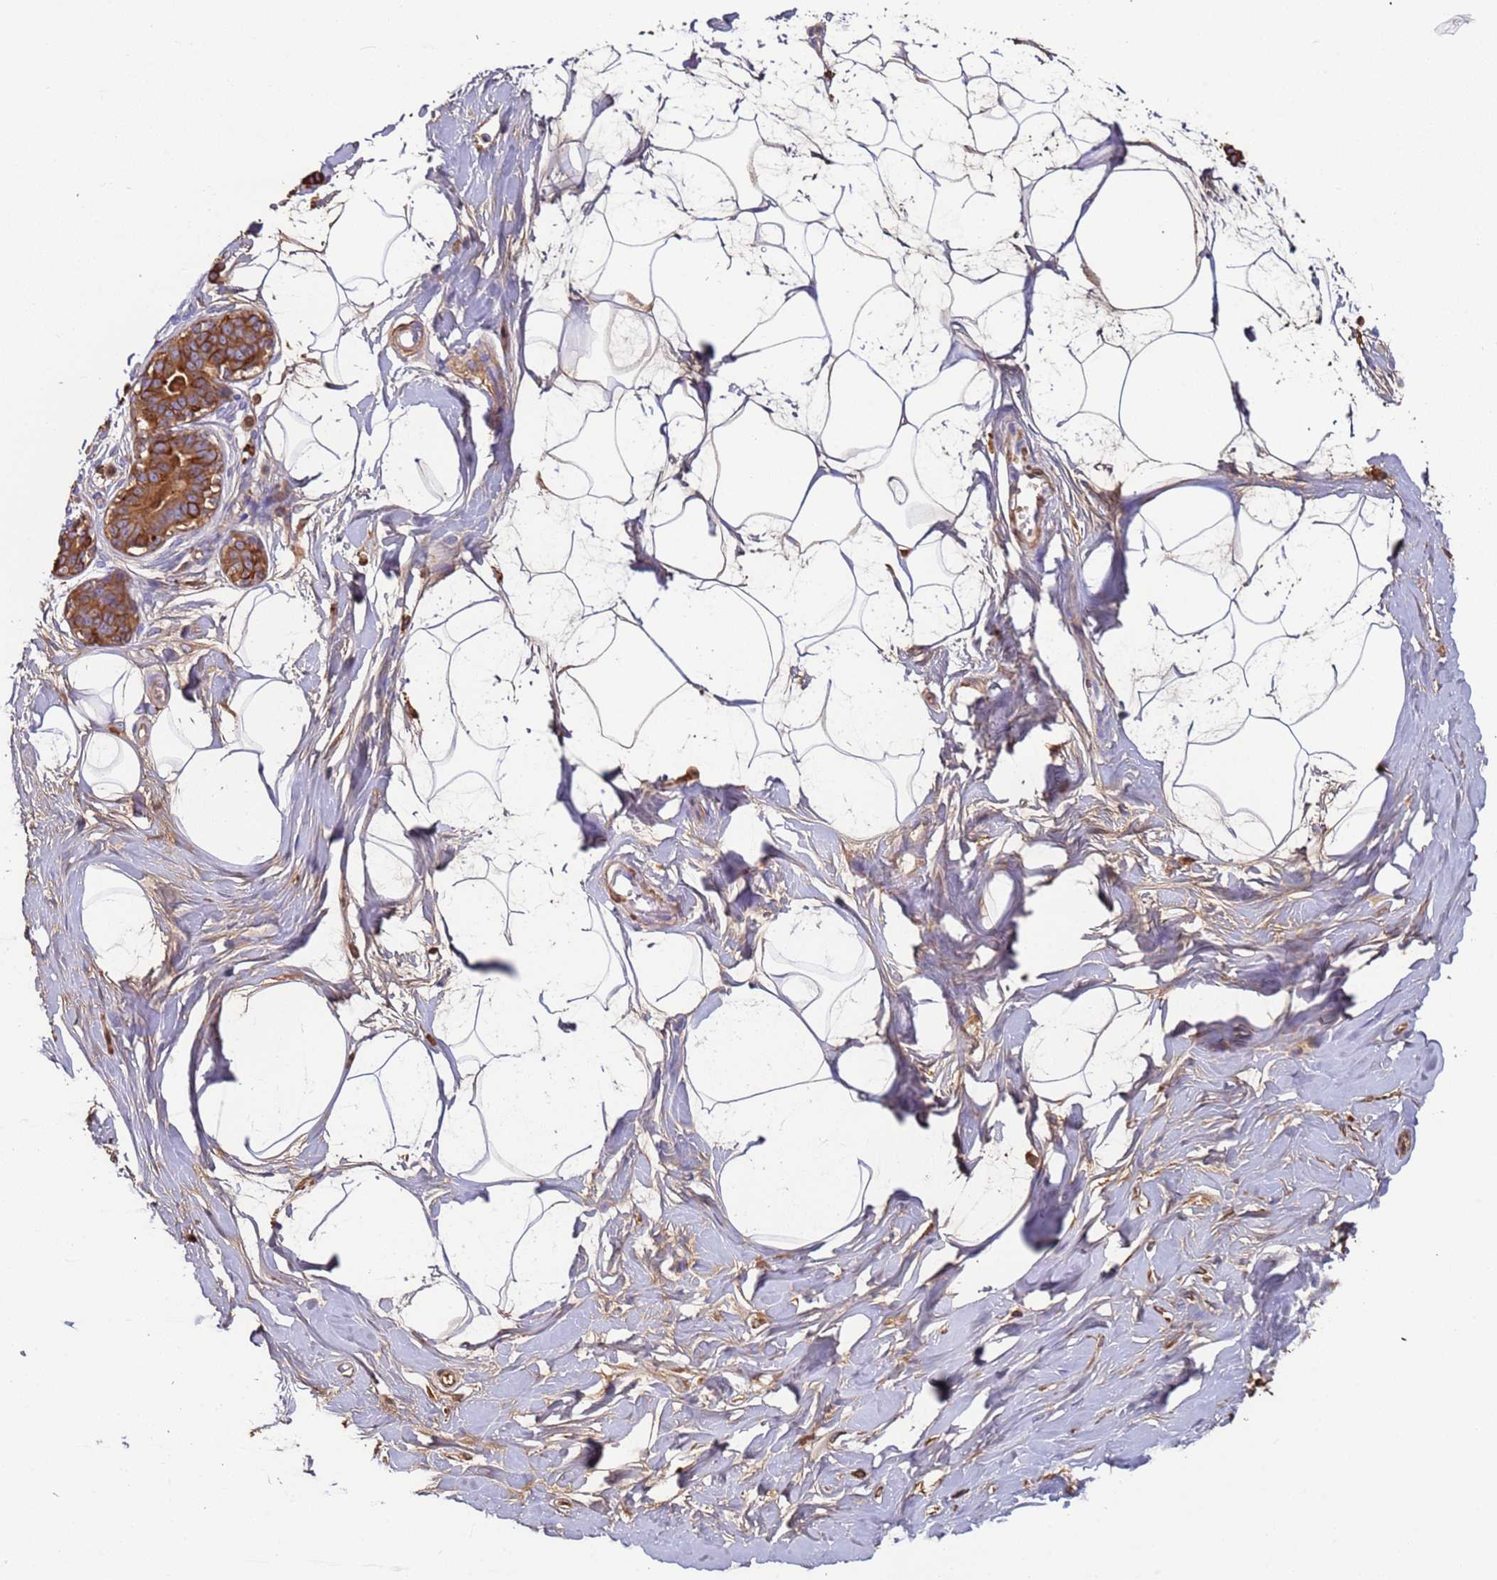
{"staining": {"intensity": "moderate", "quantity": "<25%", "location": "cytoplasmic/membranous"}, "tissue": "breast", "cell_type": "Adipocytes", "image_type": "normal", "snomed": [{"axis": "morphology", "description": "Normal tissue, NOS"}, {"axis": "topography", "description": "Breast"}], "caption": "Human breast stained for a protein (brown) exhibits moderate cytoplasmic/membranous positive positivity in approximately <25% of adipocytes.", "gene": "CYSLTR2", "patient": {"sex": "female", "age": 45}}